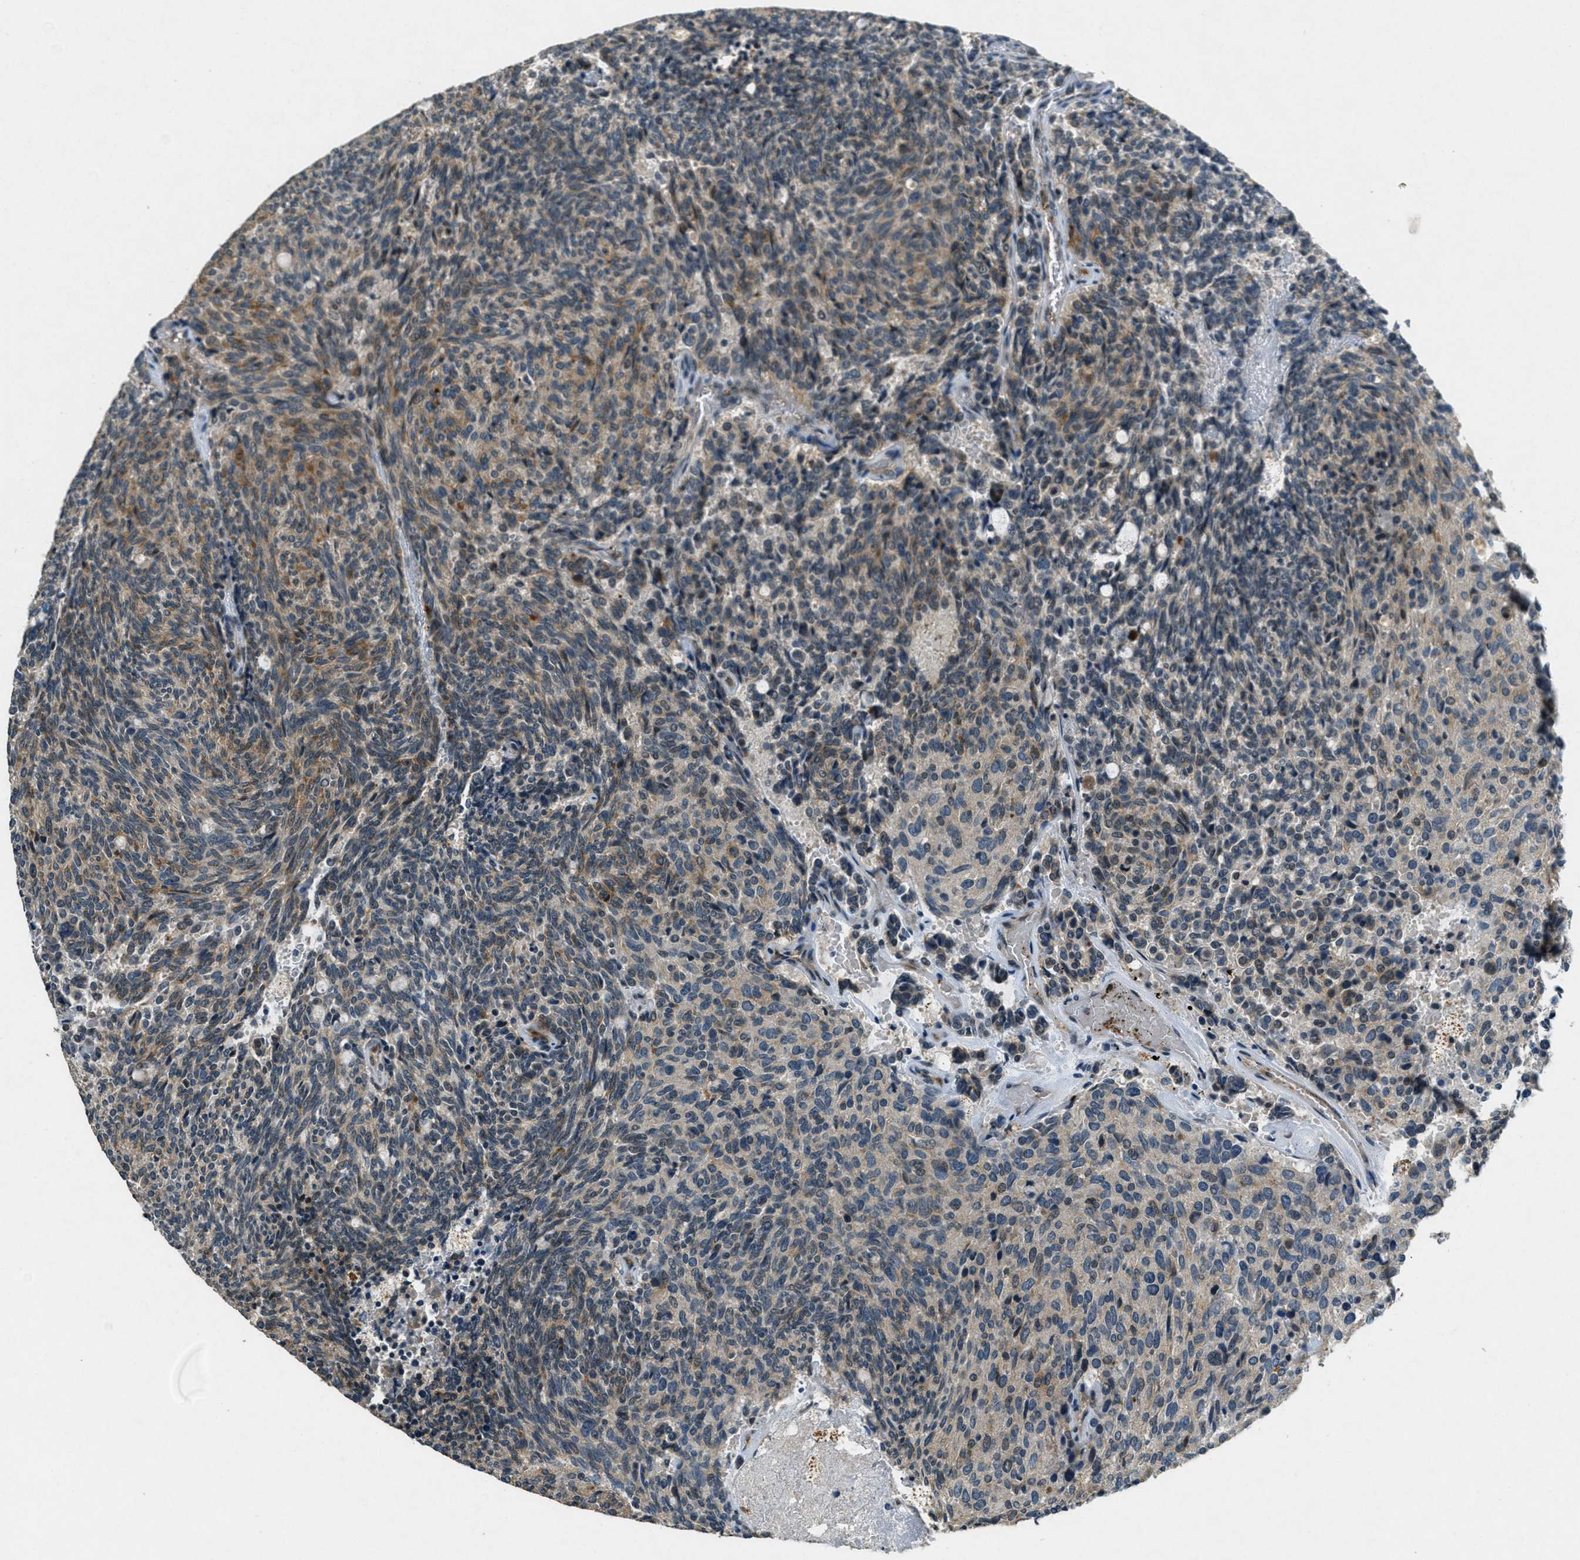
{"staining": {"intensity": "weak", "quantity": "25%-75%", "location": "cytoplasmic/membranous"}, "tissue": "carcinoid", "cell_type": "Tumor cells", "image_type": "cancer", "snomed": [{"axis": "morphology", "description": "Carcinoid, malignant, NOS"}, {"axis": "topography", "description": "Pancreas"}], "caption": "An image of carcinoid stained for a protein demonstrates weak cytoplasmic/membranous brown staining in tumor cells.", "gene": "RAB3D", "patient": {"sex": "female", "age": 54}}